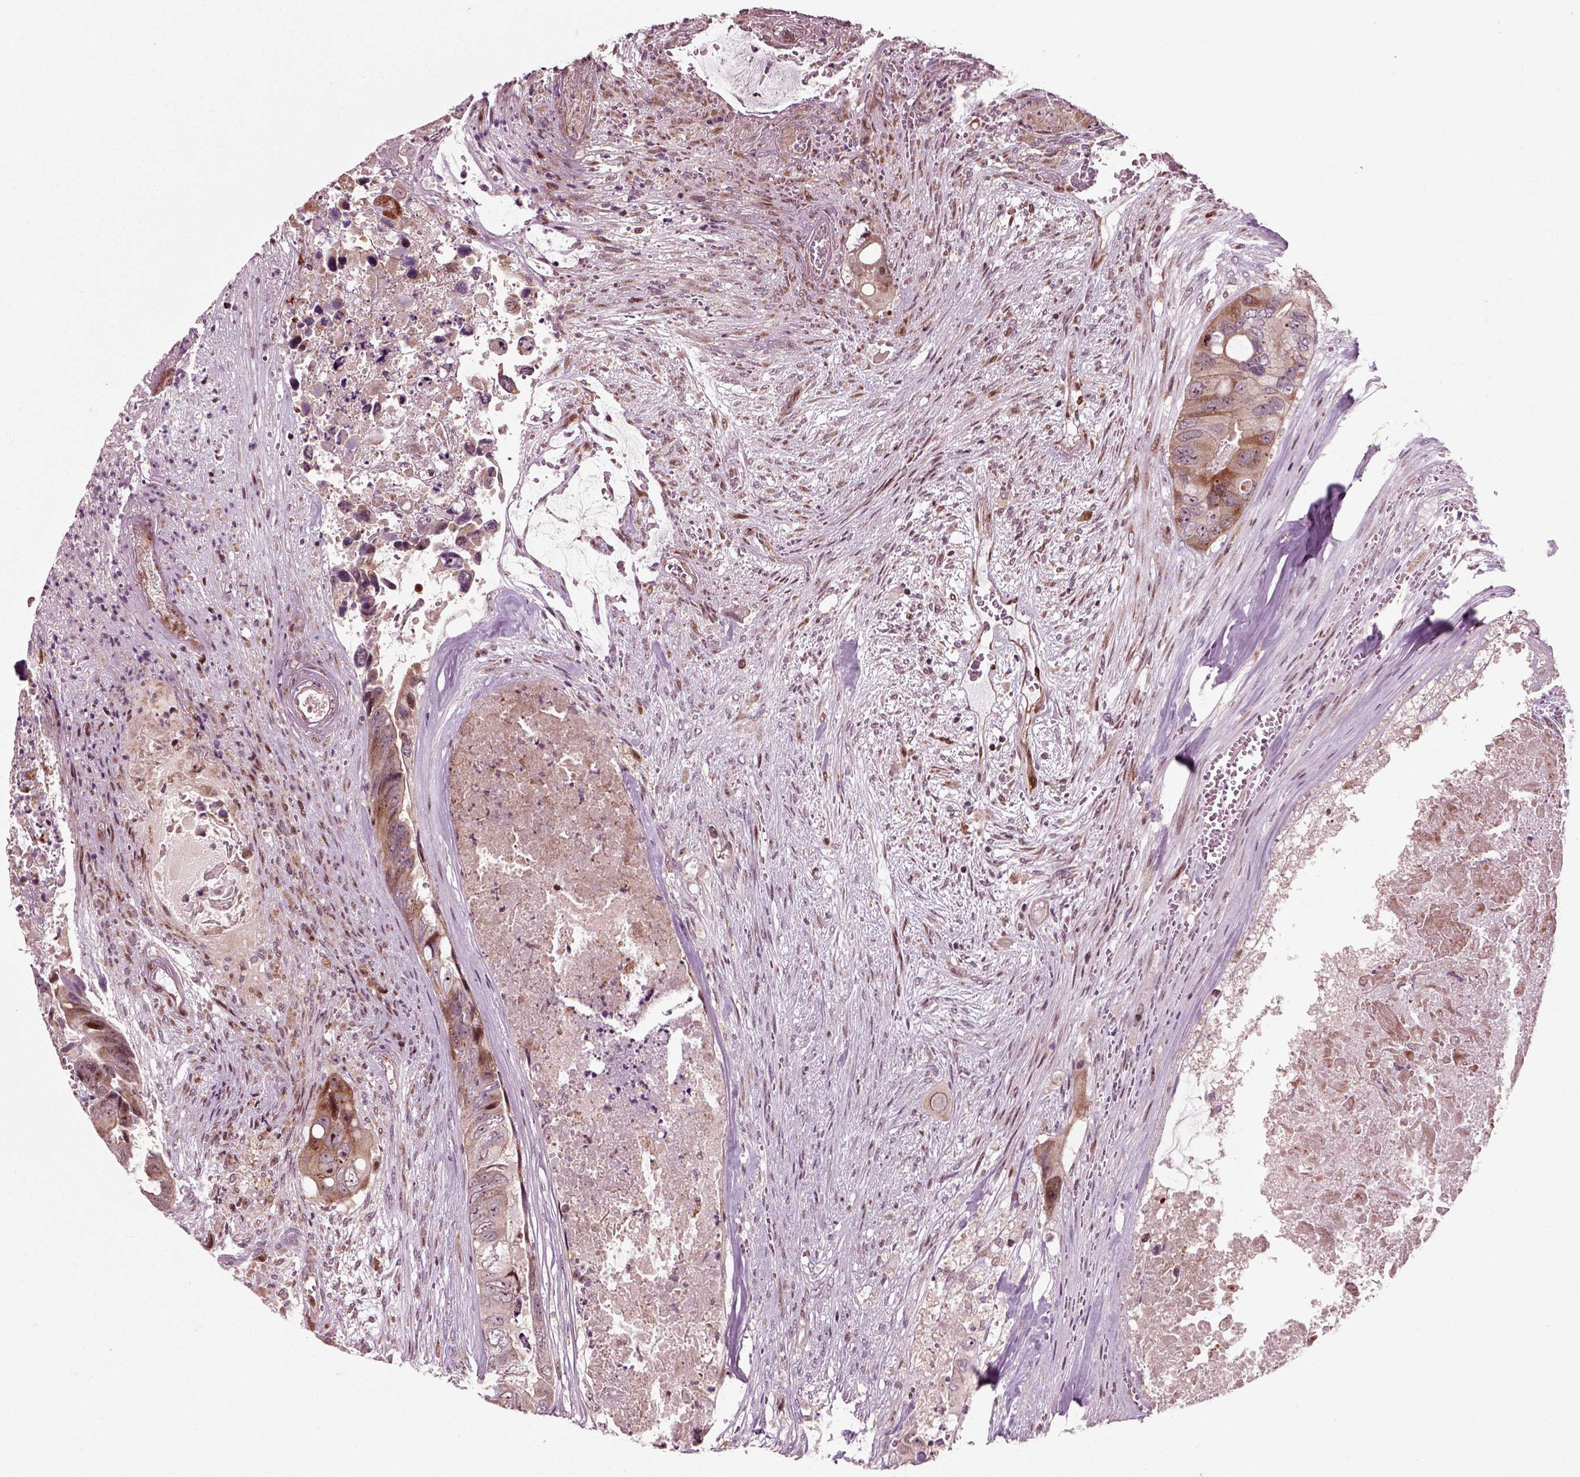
{"staining": {"intensity": "moderate", "quantity": "<25%", "location": "cytoplasmic/membranous"}, "tissue": "colorectal cancer", "cell_type": "Tumor cells", "image_type": "cancer", "snomed": [{"axis": "morphology", "description": "Adenocarcinoma, NOS"}, {"axis": "topography", "description": "Rectum"}], "caption": "The image displays a brown stain indicating the presence of a protein in the cytoplasmic/membranous of tumor cells in adenocarcinoma (colorectal). (DAB = brown stain, brightfield microscopy at high magnification).", "gene": "CDC14A", "patient": {"sex": "male", "age": 63}}